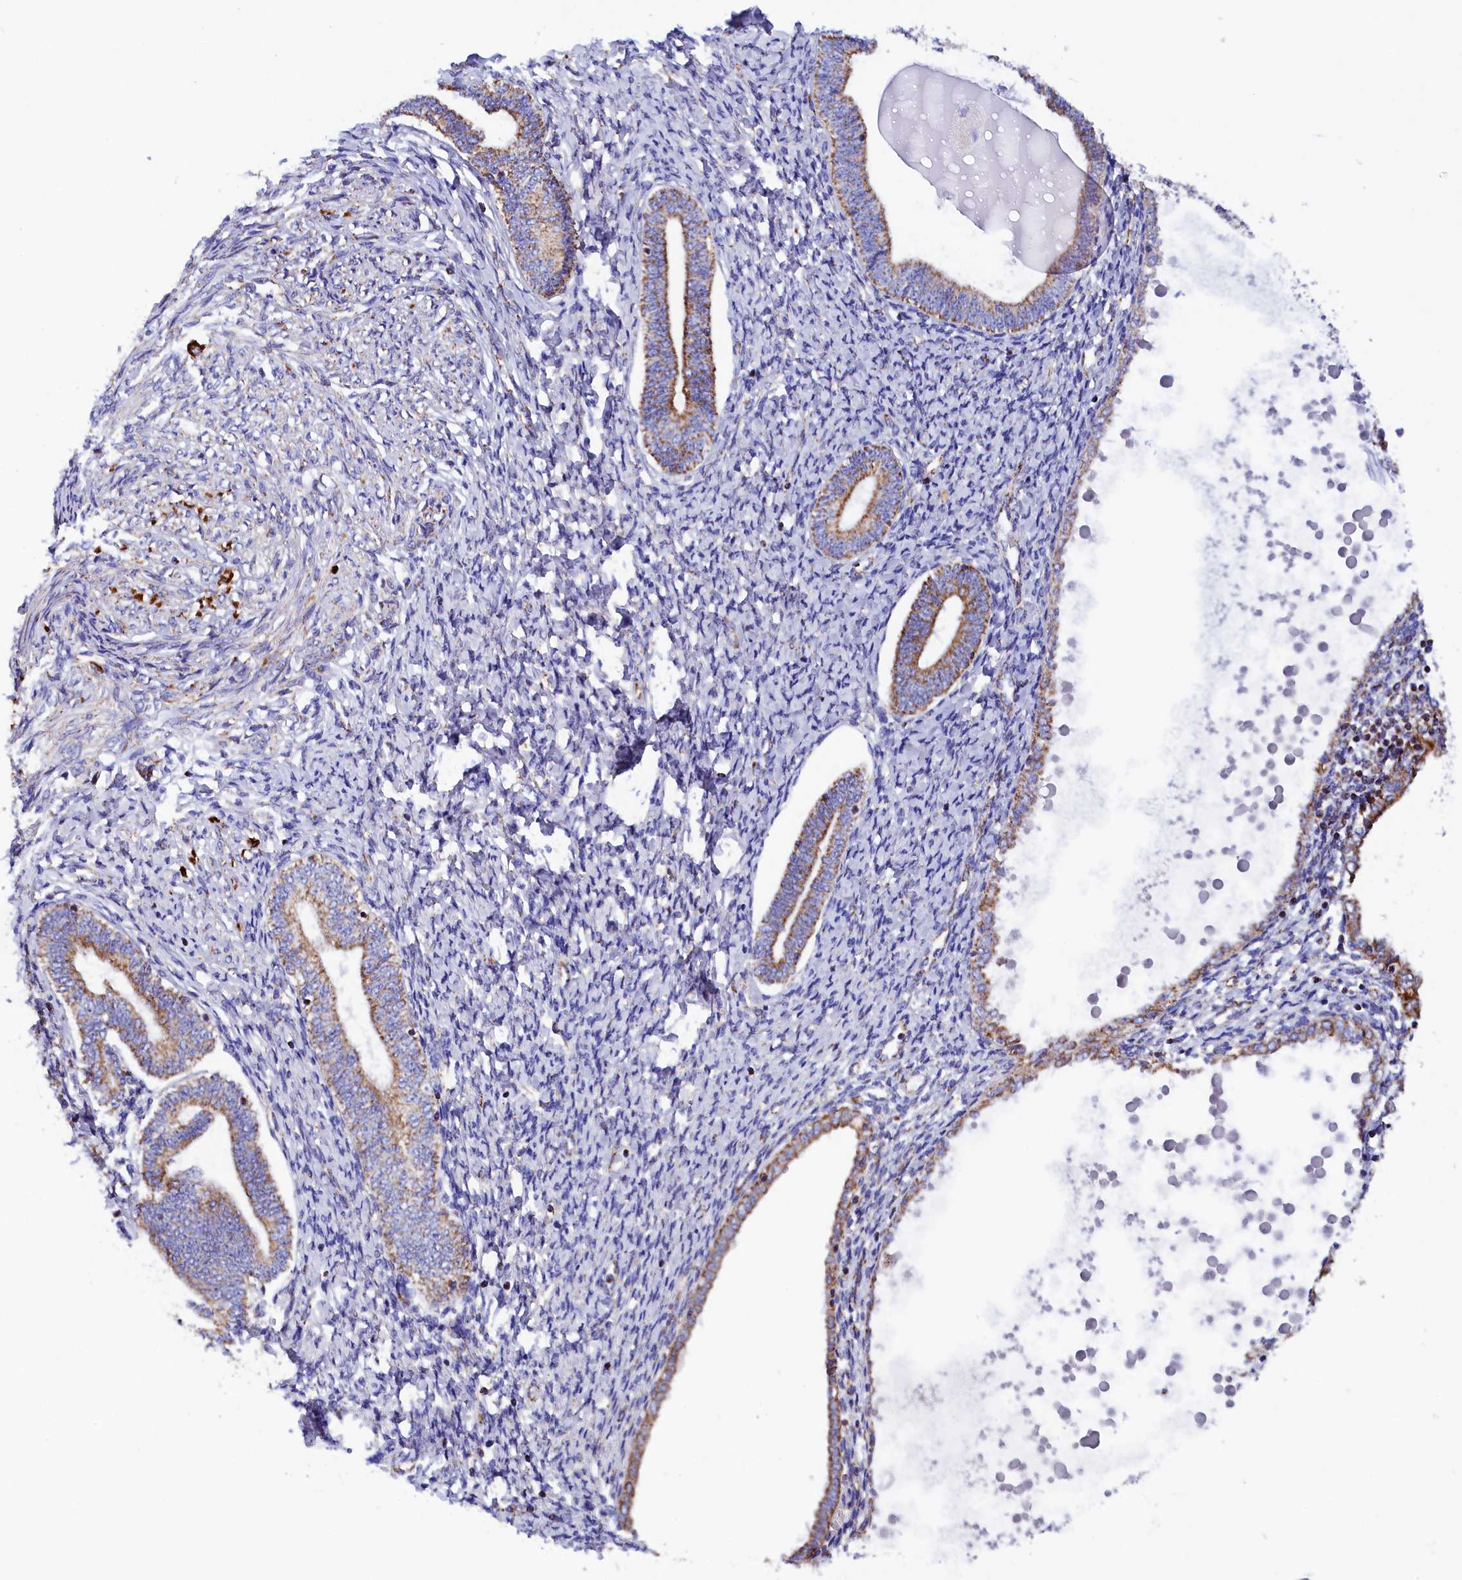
{"staining": {"intensity": "negative", "quantity": "none", "location": "none"}, "tissue": "endometrium", "cell_type": "Cells in endometrial stroma", "image_type": "normal", "snomed": [{"axis": "morphology", "description": "Normal tissue, NOS"}, {"axis": "topography", "description": "Endometrium"}], "caption": "IHC photomicrograph of unremarkable endometrium: human endometrium stained with DAB (3,3'-diaminobenzidine) reveals no significant protein positivity in cells in endometrial stroma.", "gene": "SLC39A3", "patient": {"sex": "female", "age": 72}}